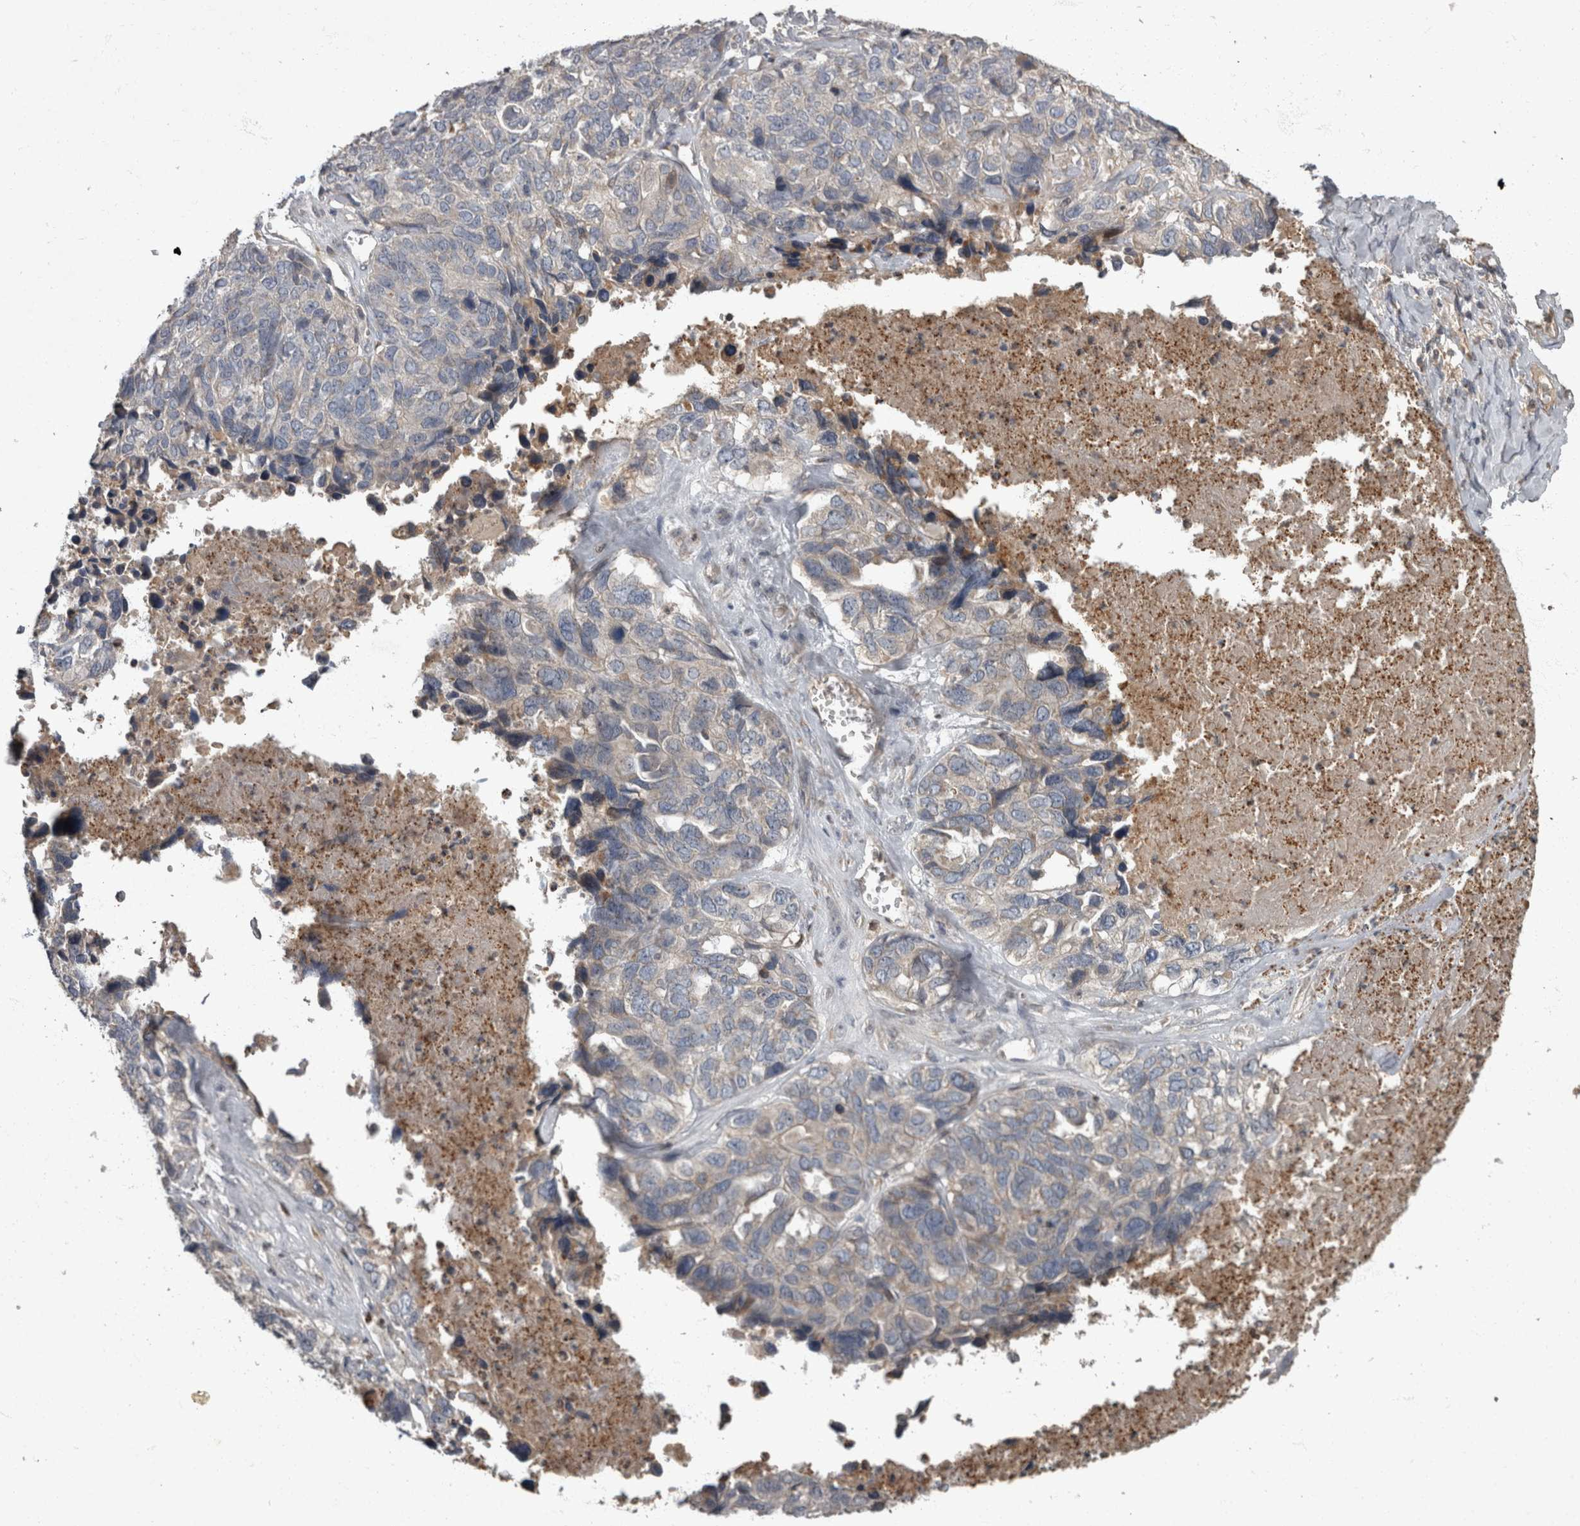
{"staining": {"intensity": "negative", "quantity": "none", "location": "none"}, "tissue": "ovarian cancer", "cell_type": "Tumor cells", "image_type": "cancer", "snomed": [{"axis": "morphology", "description": "Cystadenocarcinoma, serous, NOS"}, {"axis": "topography", "description": "Ovary"}], "caption": "Immunohistochemistry image of ovarian cancer (serous cystadenocarcinoma) stained for a protein (brown), which demonstrates no staining in tumor cells.", "gene": "PPP1R3C", "patient": {"sex": "female", "age": 79}}